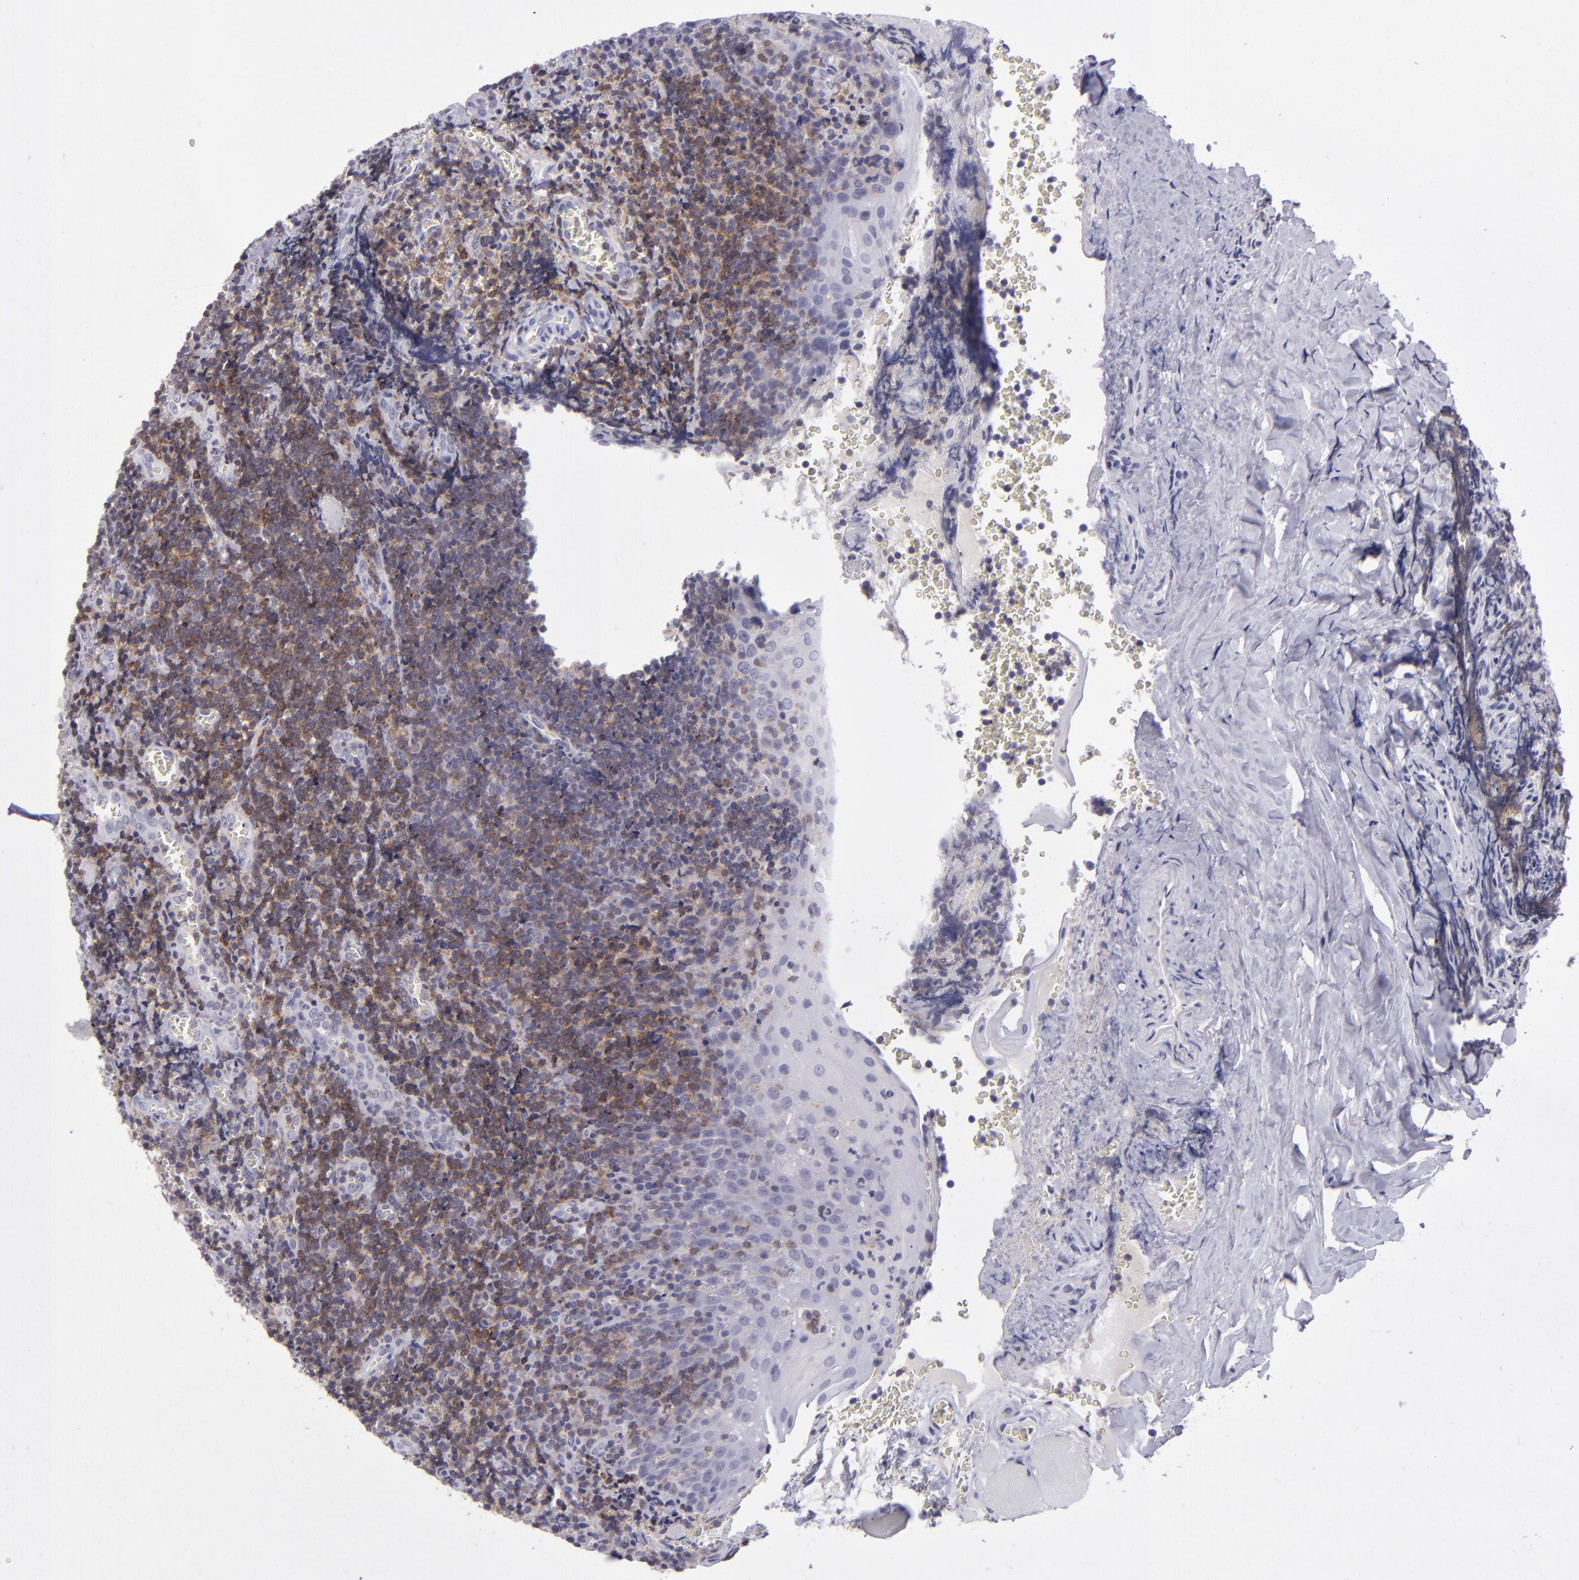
{"staining": {"intensity": "negative", "quantity": "none", "location": "none"}, "tissue": "tonsil", "cell_type": "Germinal center cells", "image_type": "normal", "snomed": [{"axis": "morphology", "description": "Normal tissue, NOS"}, {"axis": "topography", "description": "Tonsil"}], "caption": "Histopathology image shows no protein staining in germinal center cells of benign tonsil.", "gene": "CD48", "patient": {"sex": "male", "age": 20}}